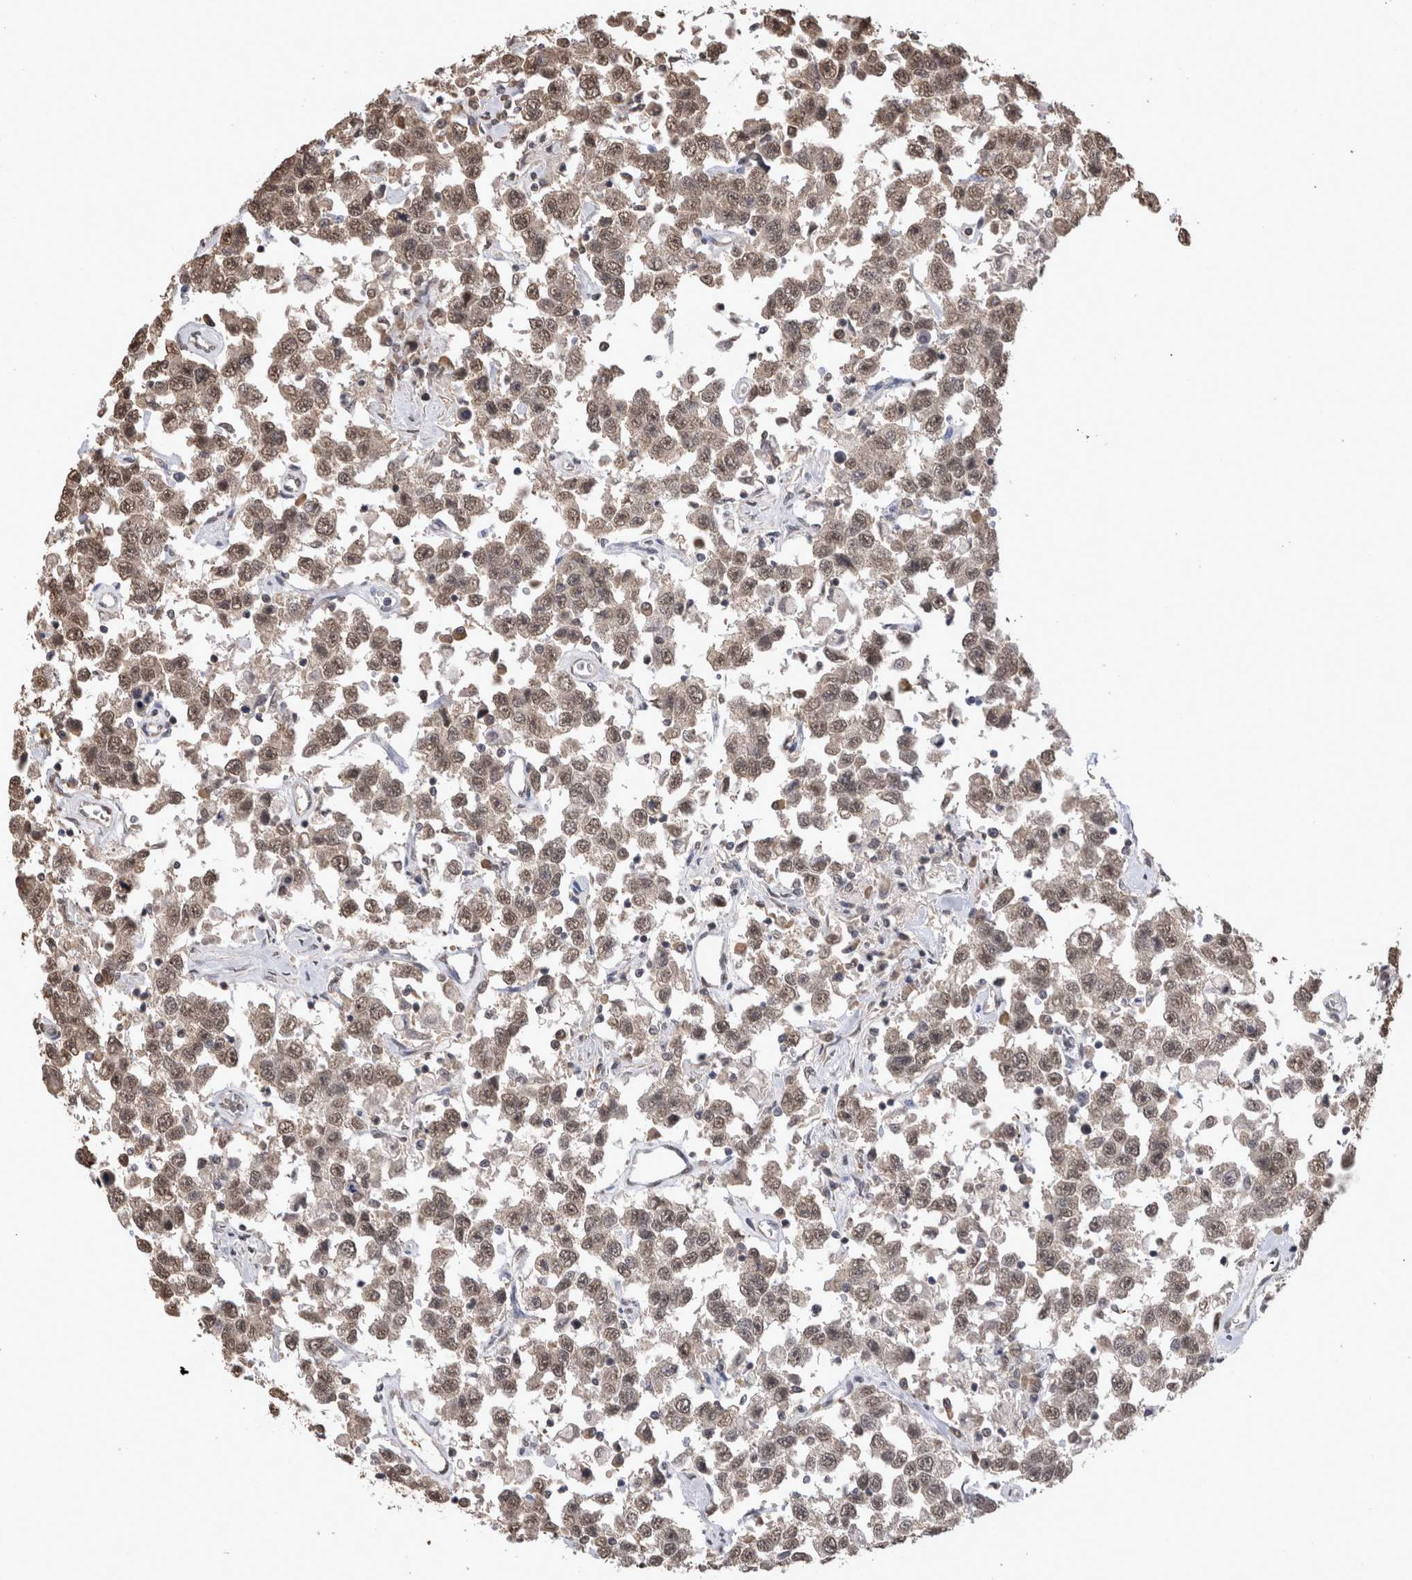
{"staining": {"intensity": "weak", "quantity": ">75%", "location": "cytoplasmic/membranous,nuclear"}, "tissue": "testis cancer", "cell_type": "Tumor cells", "image_type": "cancer", "snomed": [{"axis": "morphology", "description": "Seminoma, NOS"}, {"axis": "topography", "description": "Testis"}], "caption": "Testis cancer was stained to show a protein in brown. There is low levels of weak cytoplasmic/membranous and nuclear positivity in approximately >75% of tumor cells. The staining is performed using DAB brown chromogen to label protein expression. The nuclei are counter-stained blue using hematoxylin.", "gene": "PAK4", "patient": {"sex": "male", "age": 41}}